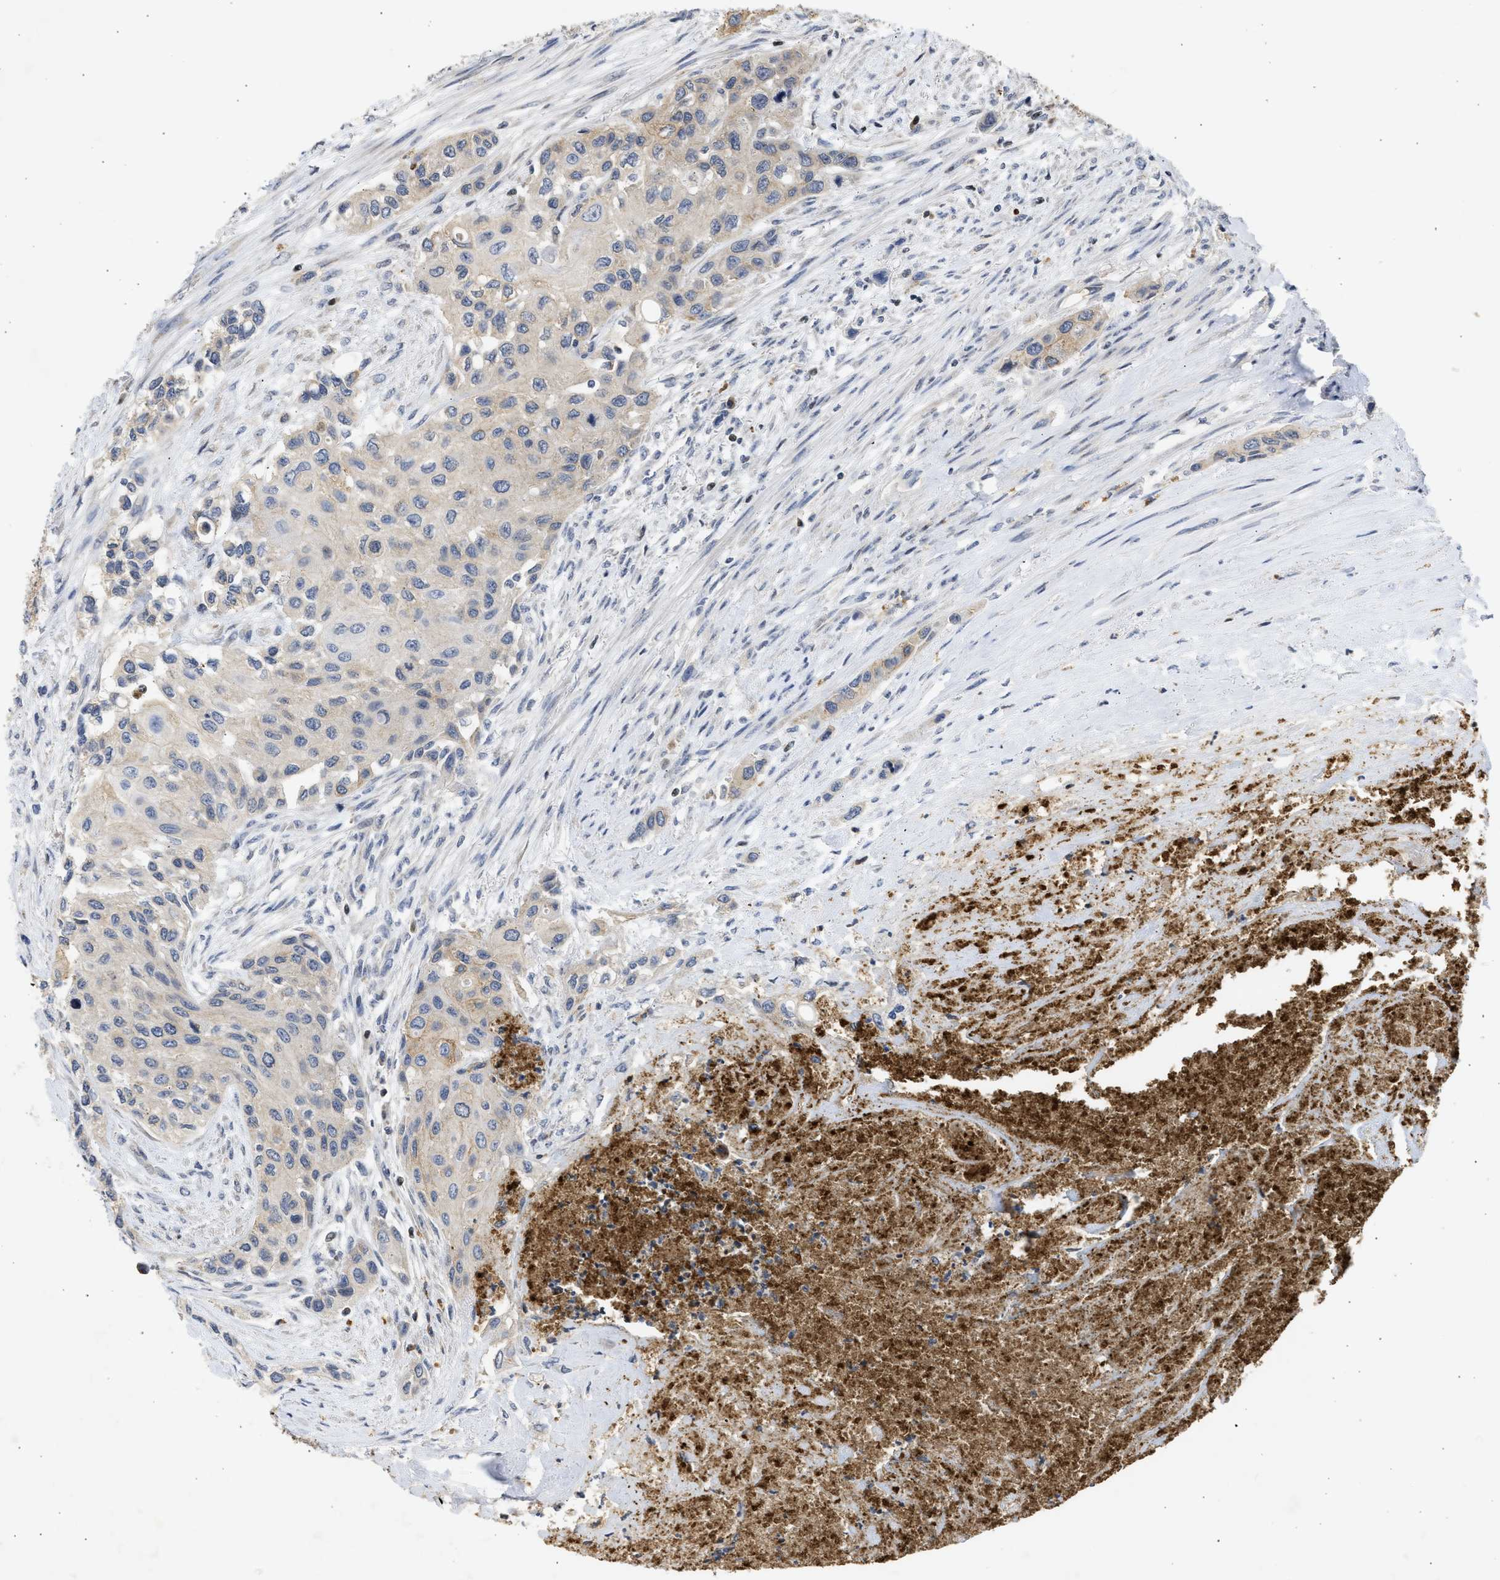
{"staining": {"intensity": "weak", "quantity": "<25%", "location": "cytoplasmic/membranous"}, "tissue": "urothelial cancer", "cell_type": "Tumor cells", "image_type": "cancer", "snomed": [{"axis": "morphology", "description": "Urothelial carcinoma, High grade"}, {"axis": "topography", "description": "Urinary bladder"}], "caption": "A histopathology image of urothelial cancer stained for a protein reveals no brown staining in tumor cells. (Brightfield microscopy of DAB (3,3'-diaminobenzidine) immunohistochemistry at high magnification).", "gene": "ENSG00000142539", "patient": {"sex": "female", "age": 56}}